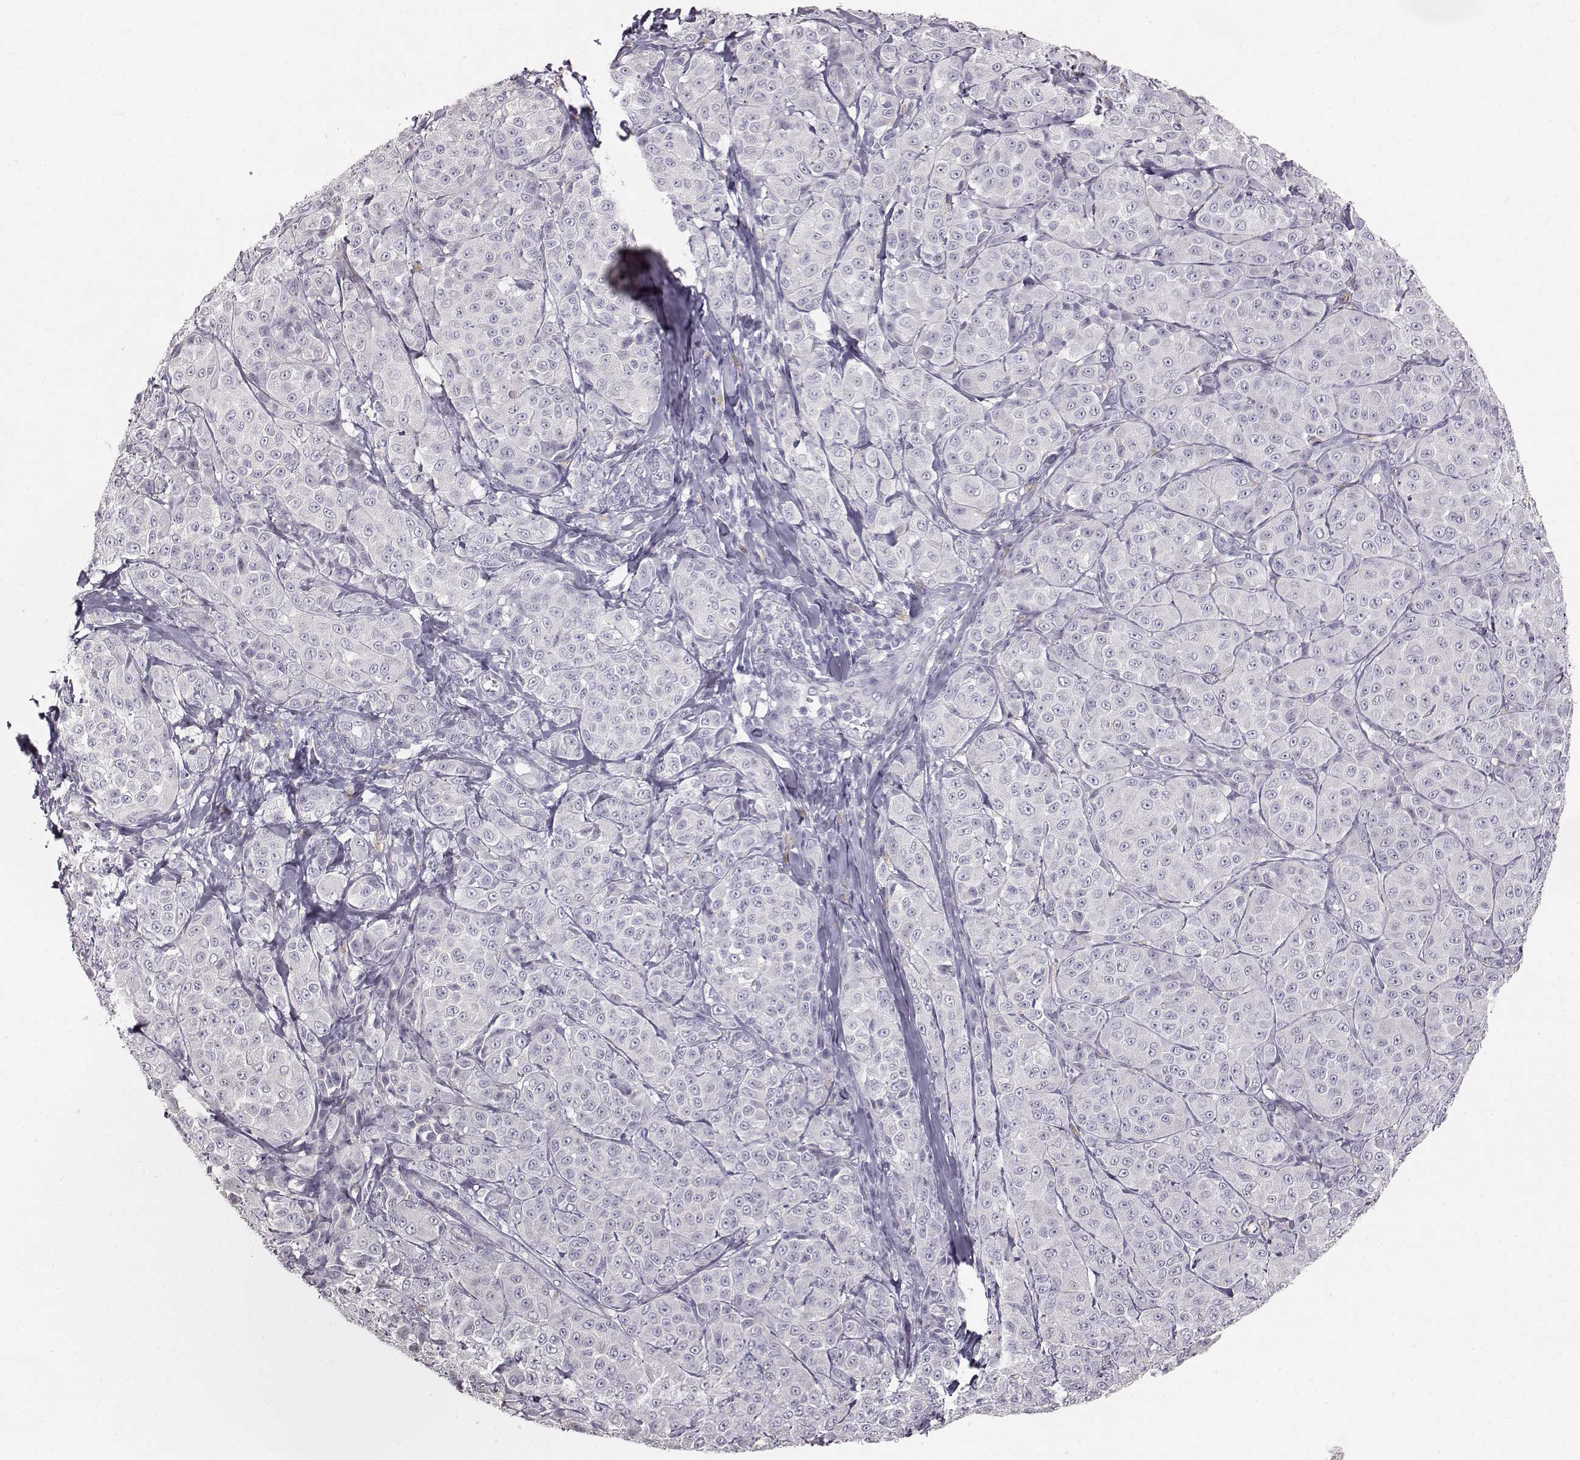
{"staining": {"intensity": "negative", "quantity": "none", "location": "none"}, "tissue": "melanoma", "cell_type": "Tumor cells", "image_type": "cancer", "snomed": [{"axis": "morphology", "description": "Malignant melanoma, NOS"}, {"axis": "topography", "description": "Skin"}], "caption": "A high-resolution photomicrograph shows IHC staining of melanoma, which reveals no significant positivity in tumor cells. (DAB immunohistochemistry (IHC), high magnification).", "gene": "KRT33A", "patient": {"sex": "male", "age": 89}}